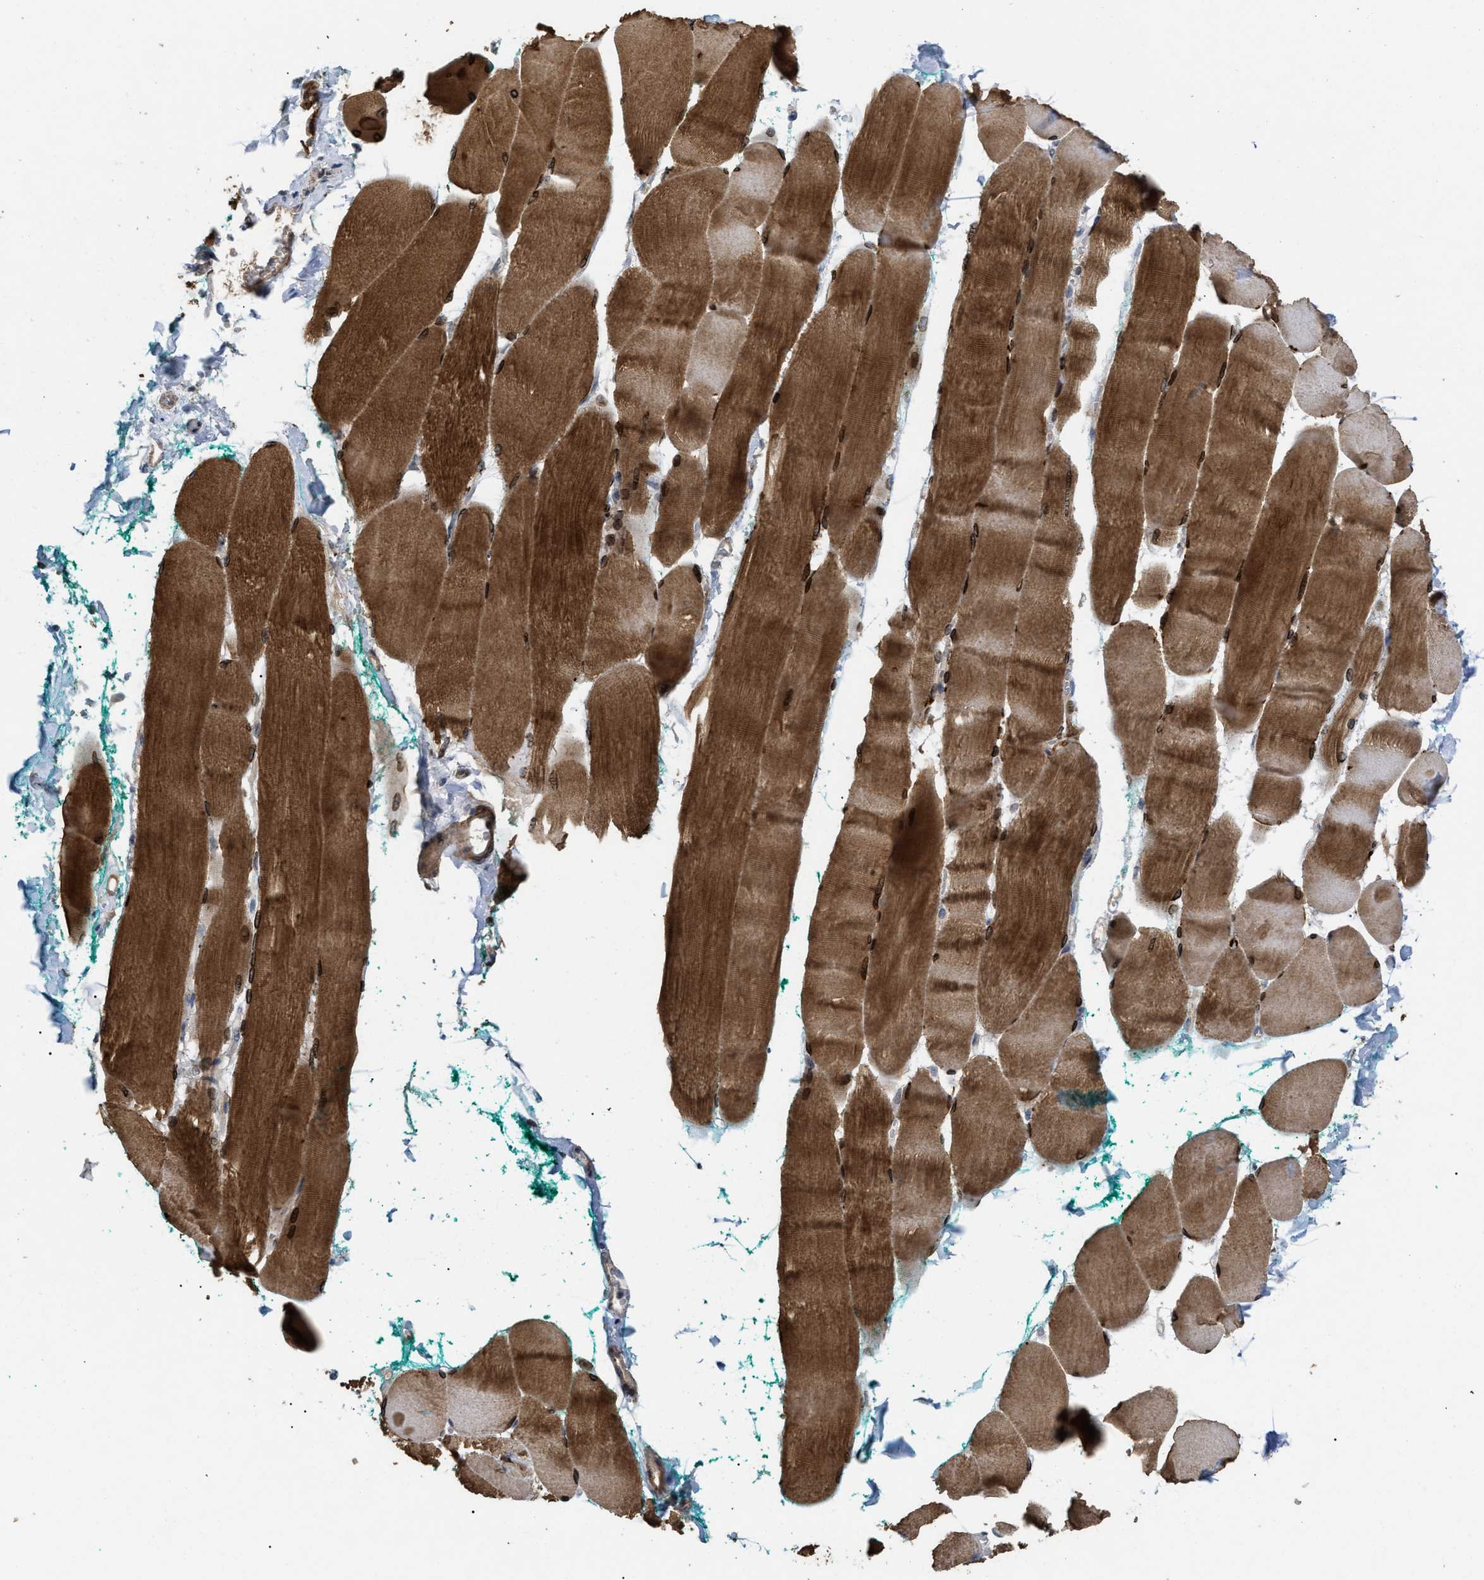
{"staining": {"intensity": "strong", "quantity": ">75%", "location": "cytoplasmic/membranous,nuclear"}, "tissue": "skeletal muscle", "cell_type": "Myocytes", "image_type": "normal", "snomed": [{"axis": "morphology", "description": "Normal tissue, NOS"}, {"axis": "morphology", "description": "Squamous cell carcinoma, NOS"}, {"axis": "topography", "description": "Skeletal muscle"}], "caption": "Human skeletal muscle stained with a brown dye displays strong cytoplasmic/membranous,nuclear positive positivity in about >75% of myocytes.", "gene": "ST6GALNAC6", "patient": {"sex": "male", "age": 51}}